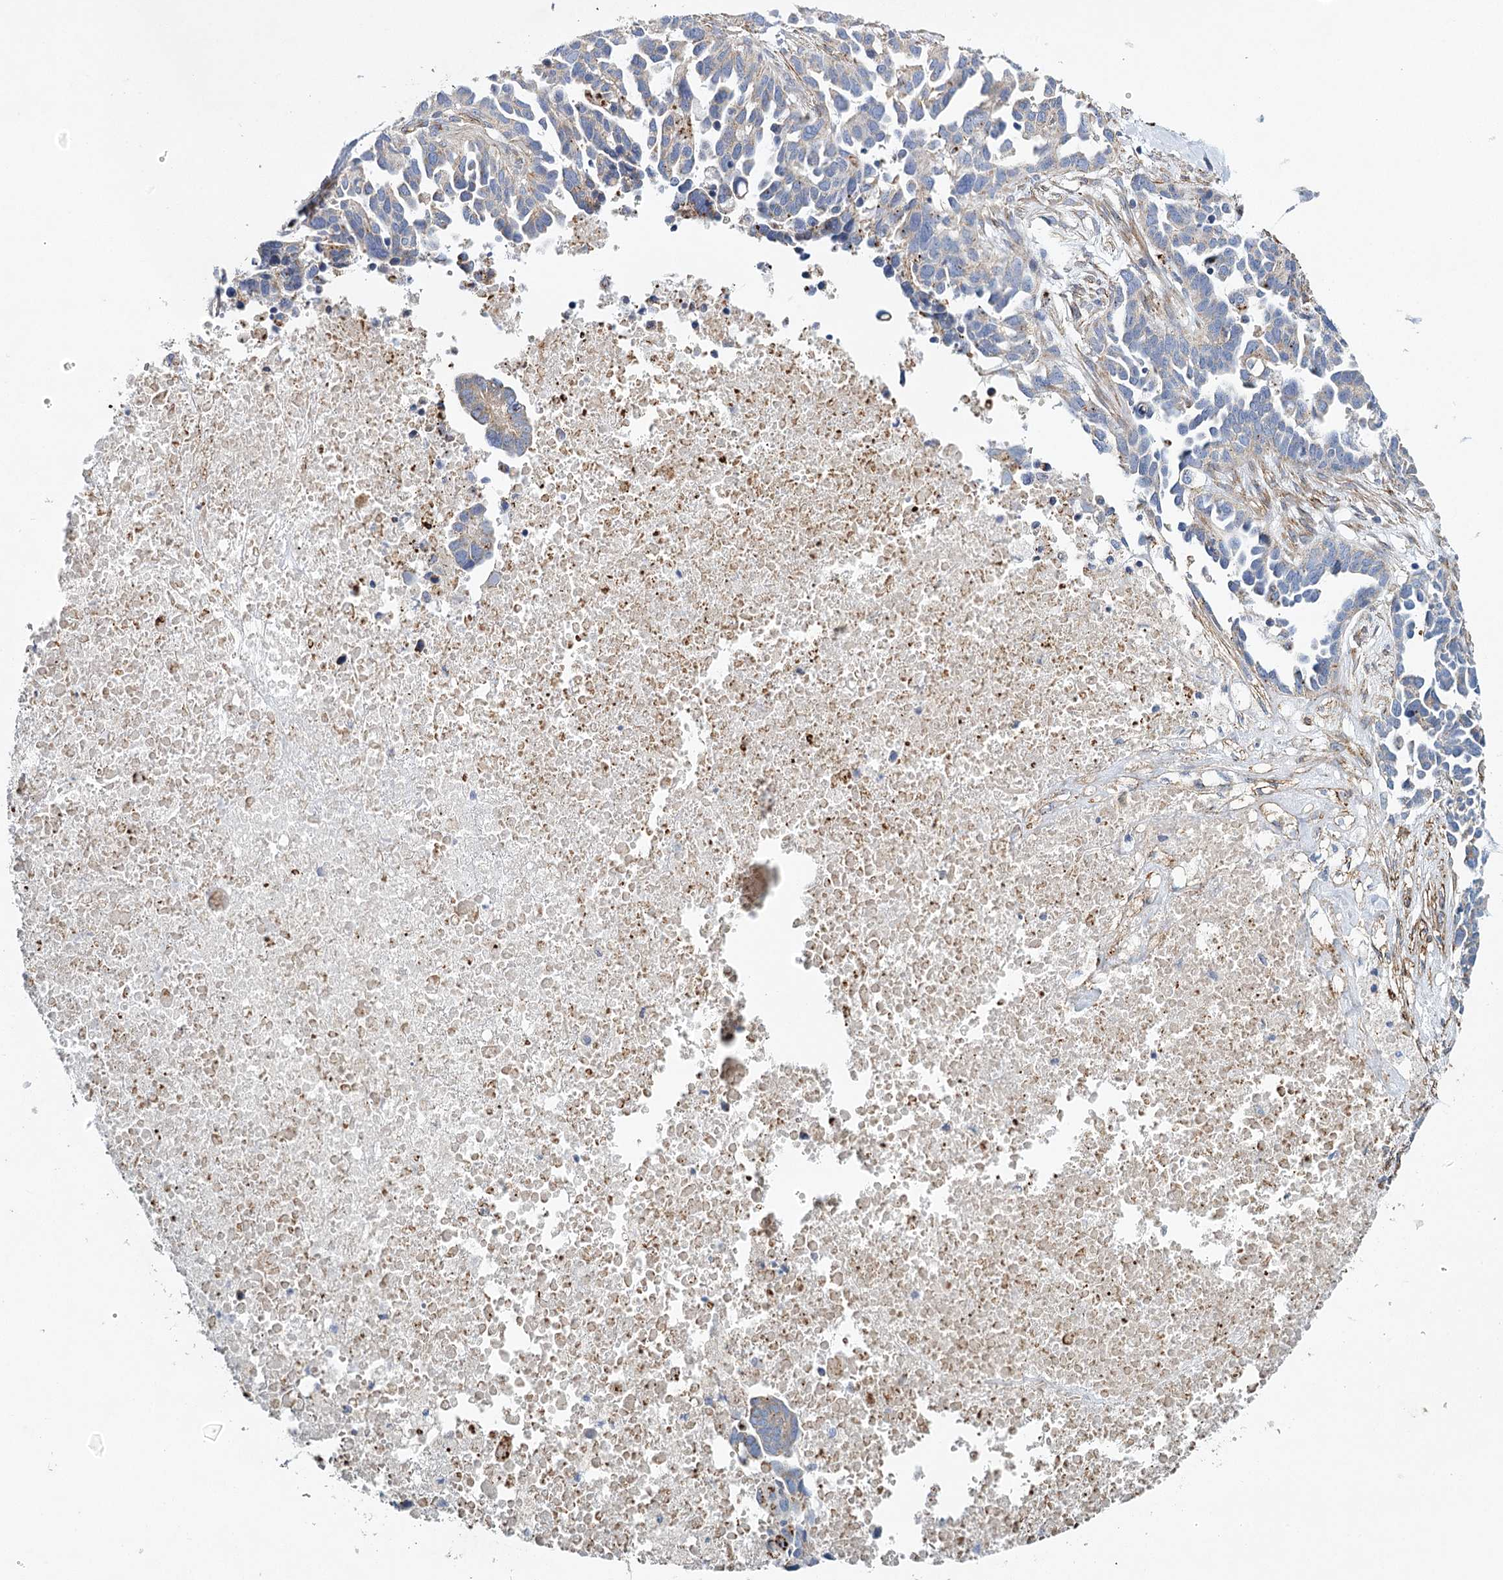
{"staining": {"intensity": "negative", "quantity": "none", "location": "none"}, "tissue": "ovarian cancer", "cell_type": "Tumor cells", "image_type": "cancer", "snomed": [{"axis": "morphology", "description": "Cystadenocarcinoma, serous, NOS"}, {"axis": "topography", "description": "Ovary"}], "caption": "DAB immunohistochemical staining of ovarian serous cystadenocarcinoma demonstrates no significant positivity in tumor cells.", "gene": "TMEM164", "patient": {"sex": "female", "age": 54}}